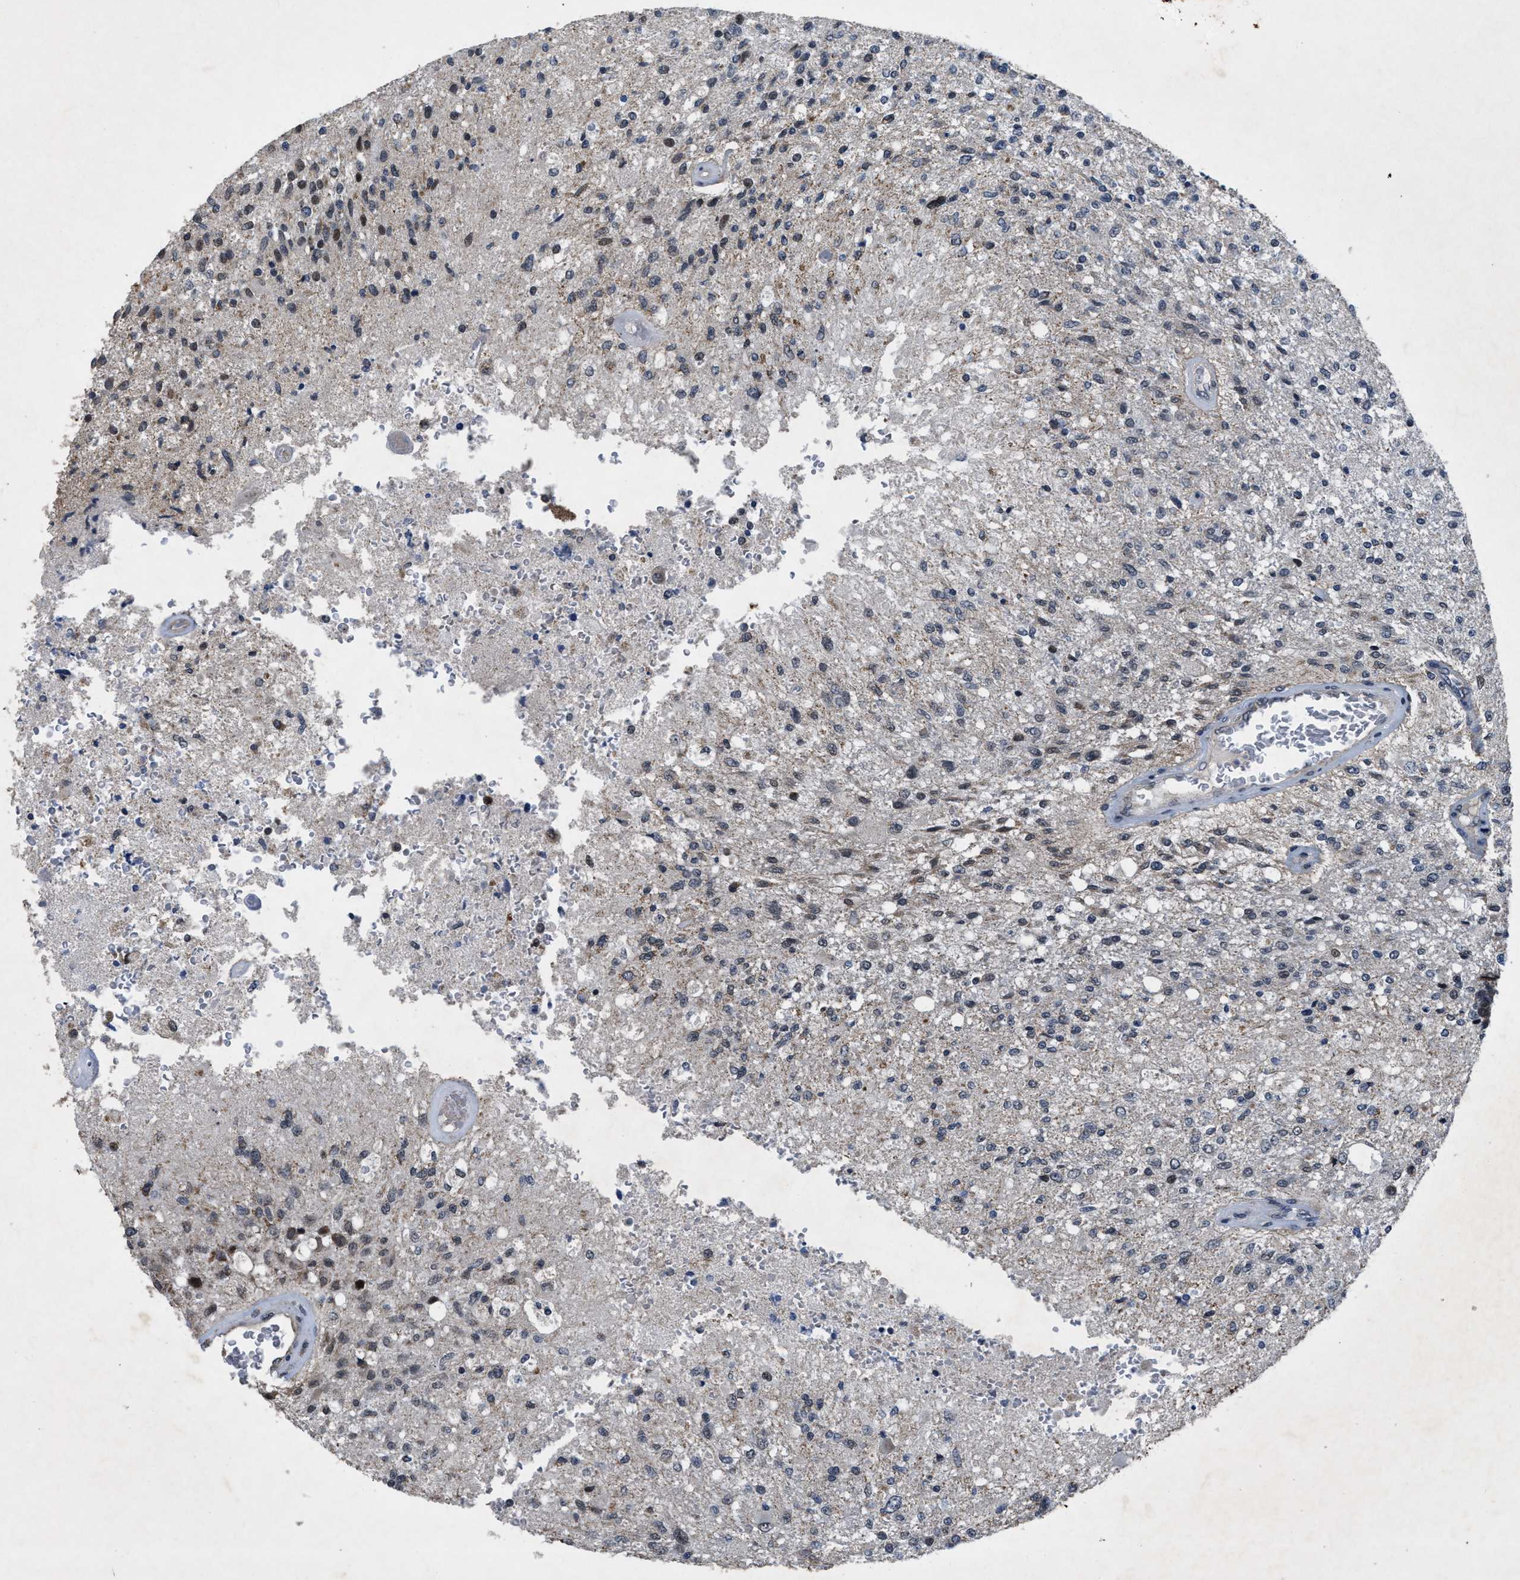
{"staining": {"intensity": "moderate", "quantity": "<25%", "location": "nuclear"}, "tissue": "glioma", "cell_type": "Tumor cells", "image_type": "cancer", "snomed": [{"axis": "morphology", "description": "Normal tissue, NOS"}, {"axis": "morphology", "description": "Glioma, malignant, High grade"}, {"axis": "topography", "description": "Cerebral cortex"}], "caption": "High-magnification brightfield microscopy of glioma stained with DAB (brown) and counterstained with hematoxylin (blue). tumor cells exhibit moderate nuclear staining is identified in about<25% of cells.", "gene": "ZNHIT1", "patient": {"sex": "male", "age": 77}}